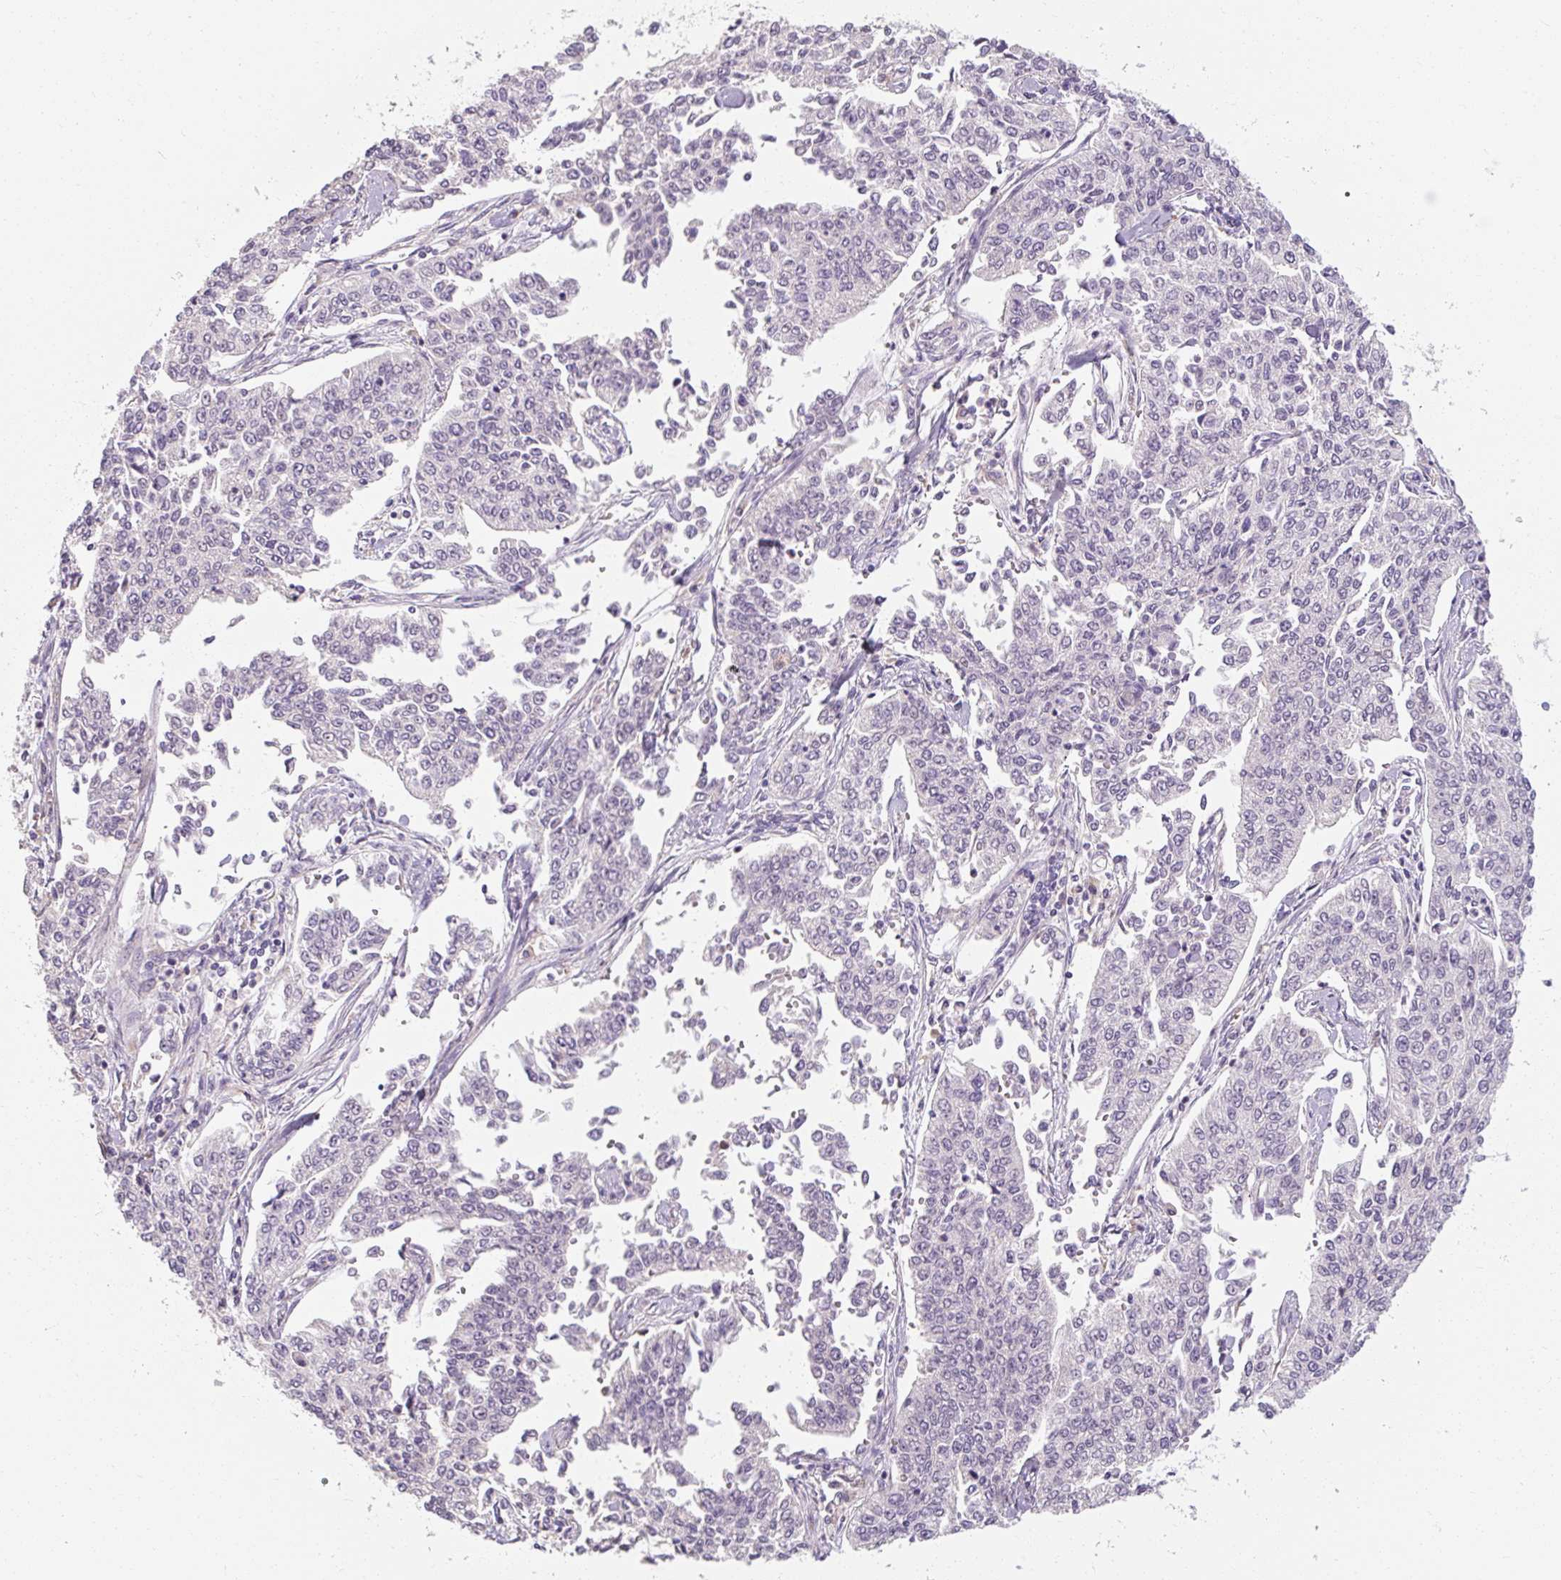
{"staining": {"intensity": "negative", "quantity": "none", "location": "none"}, "tissue": "cervical cancer", "cell_type": "Tumor cells", "image_type": "cancer", "snomed": [{"axis": "morphology", "description": "Squamous cell carcinoma, NOS"}, {"axis": "topography", "description": "Cervix"}], "caption": "There is no significant positivity in tumor cells of cervical cancer (squamous cell carcinoma).", "gene": "TBC1D4", "patient": {"sex": "female", "age": 35}}